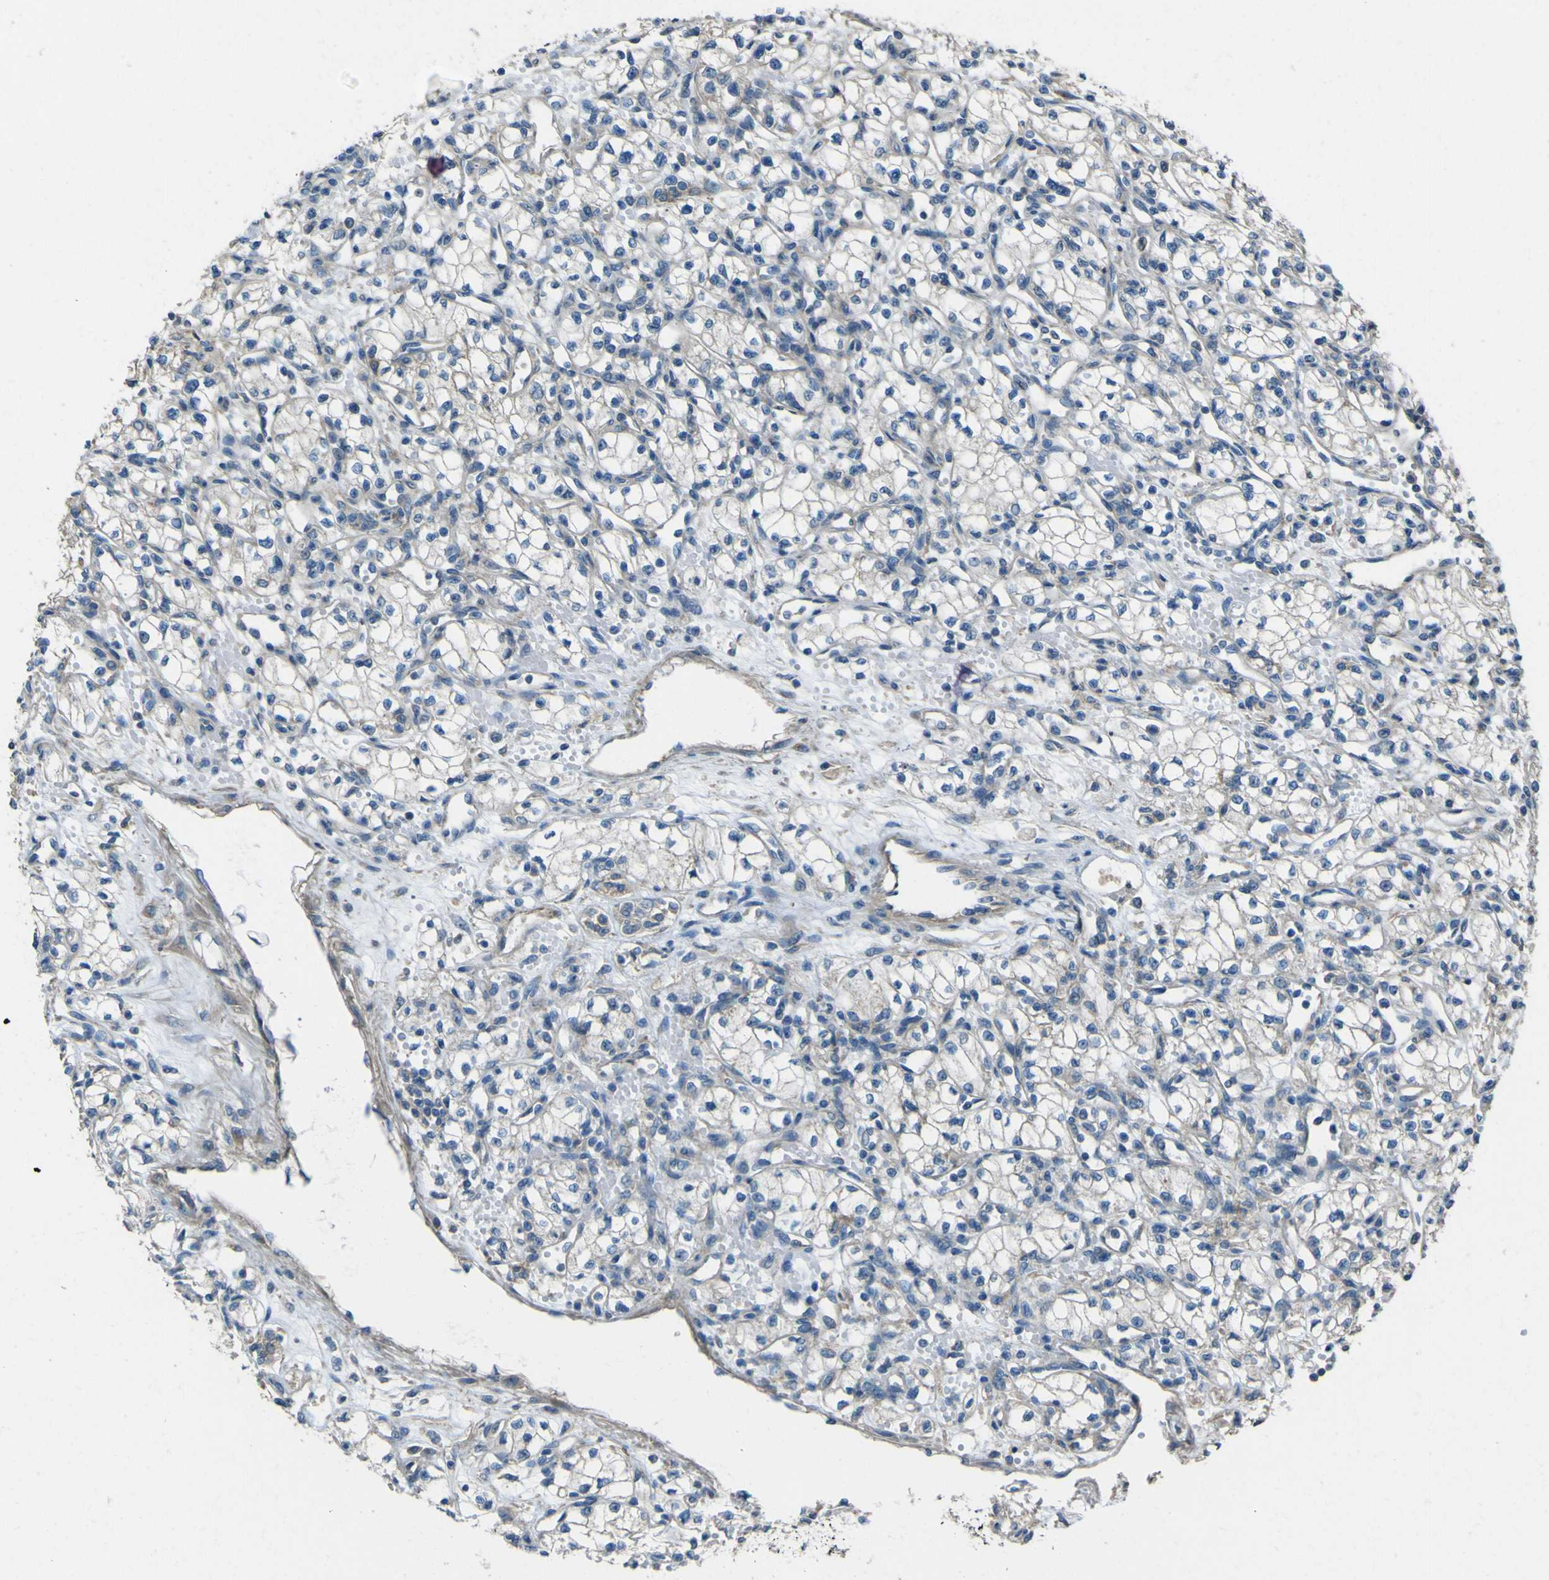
{"staining": {"intensity": "negative", "quantity": "none", "location": "none"}, "tissue": "renal cancer", "cell_type": "Tumor cells", "image_type": "cancer", "snomed": [{"axis": "morphology", "description": "Normal tissue, NOS"}, {"axis": "morphology", "description": "Adenocarcinoma, NOS"}, {"axis": "topography", "description": "Kidney"}], "caption": "Image shows no protein expression in tumor cells of renal cancer tissue.", "gene": "NAALADL2", "patient": {"sex": "male", "age": 59}}